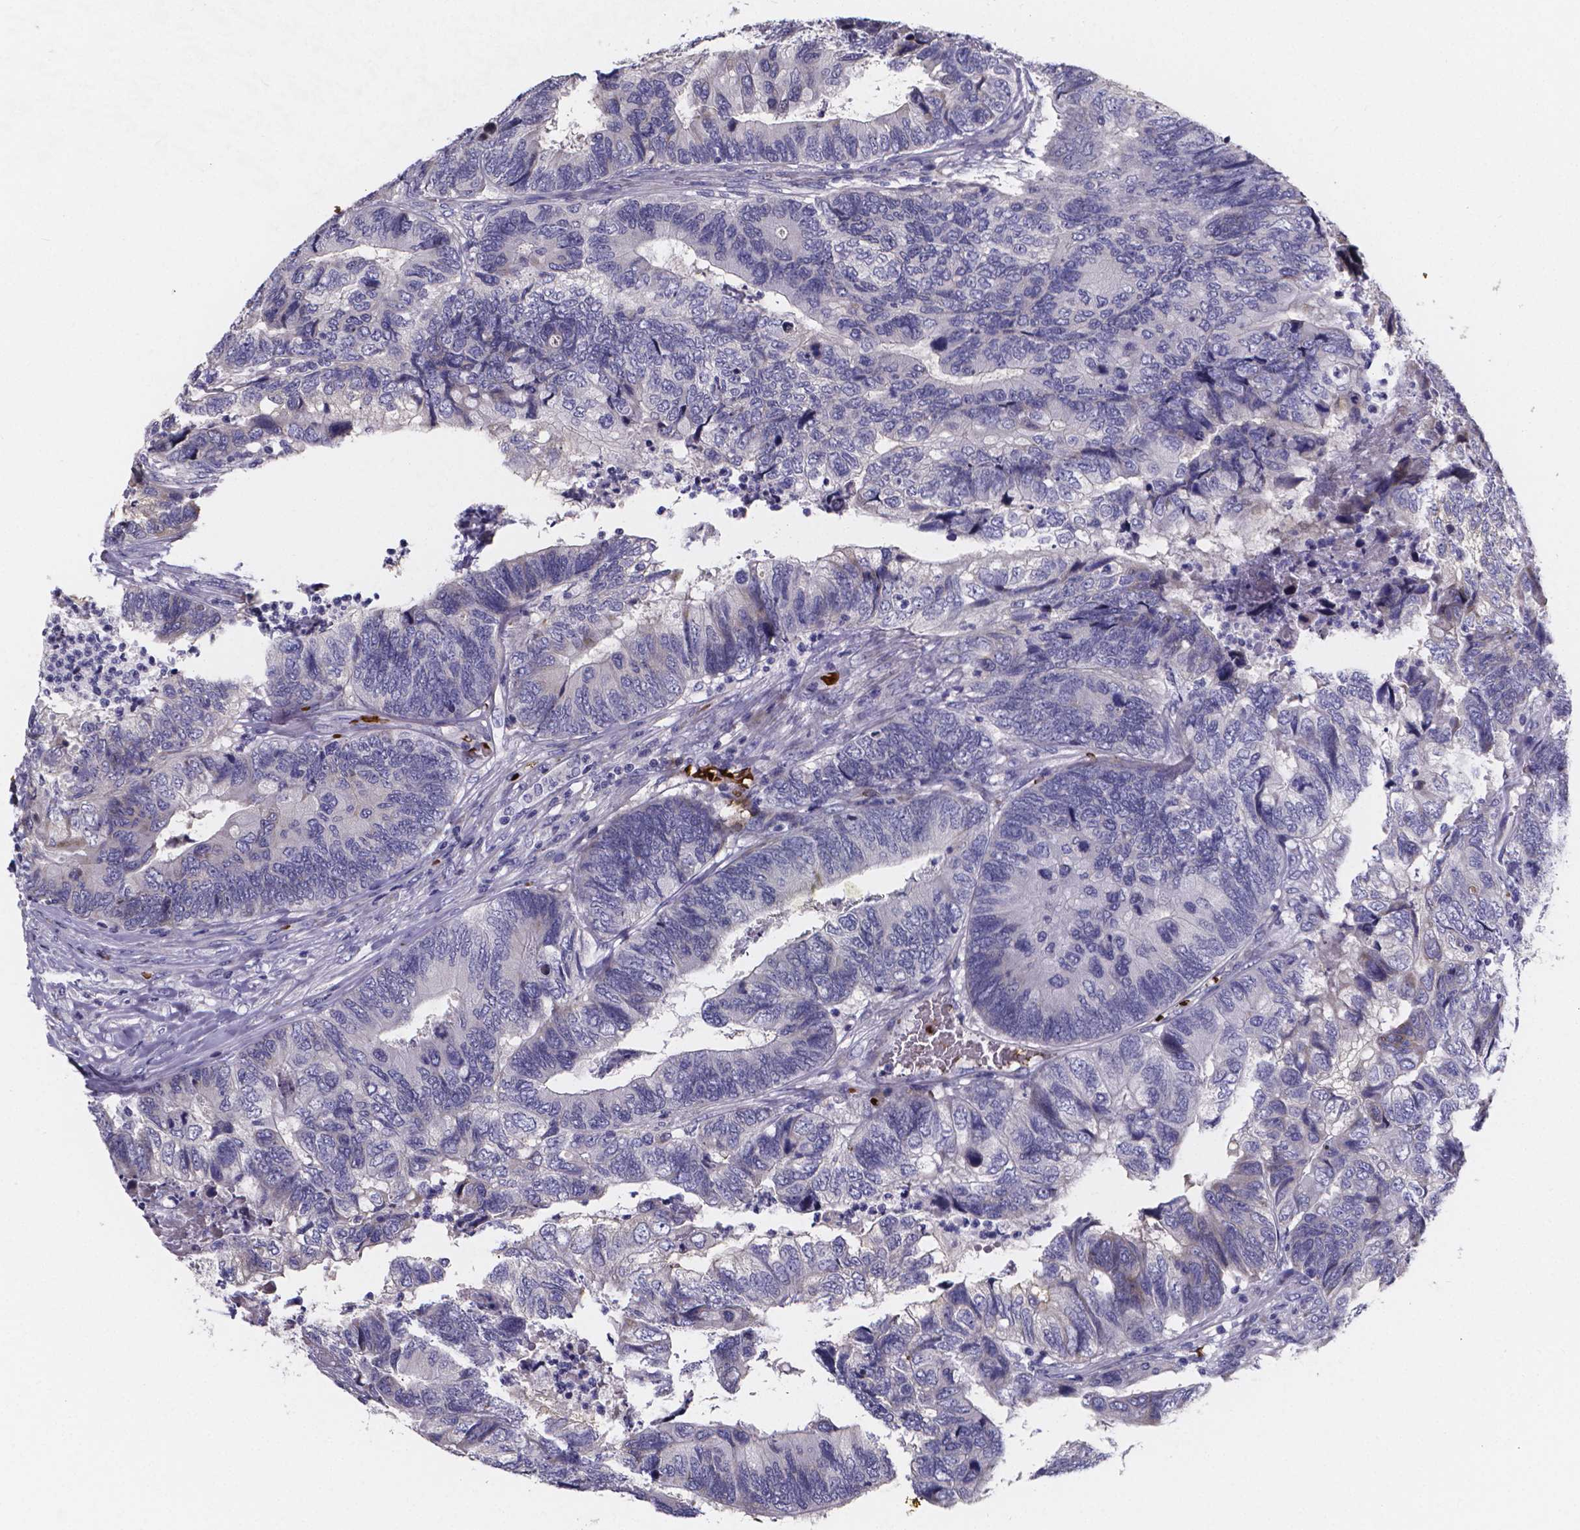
{"staining": {"intensity": "negative", "quantity": "none", "location": "none"}, "tissue": "colorectal cancer", "cell_type": "Tumor cells", "image_type": "cancer", "snomed": [{"axis": "morphology", "description": "Adenocarcinoma, NOS"}, {"axis": "topography", "description": "Colon"}], "caption": "Immunohistochemical staining of adenocarcinoma (colorectal) reveals no significant positivity in tumor cells.", "gene": "GABRA3", "patient": {"sex": "female", "age": 67}}